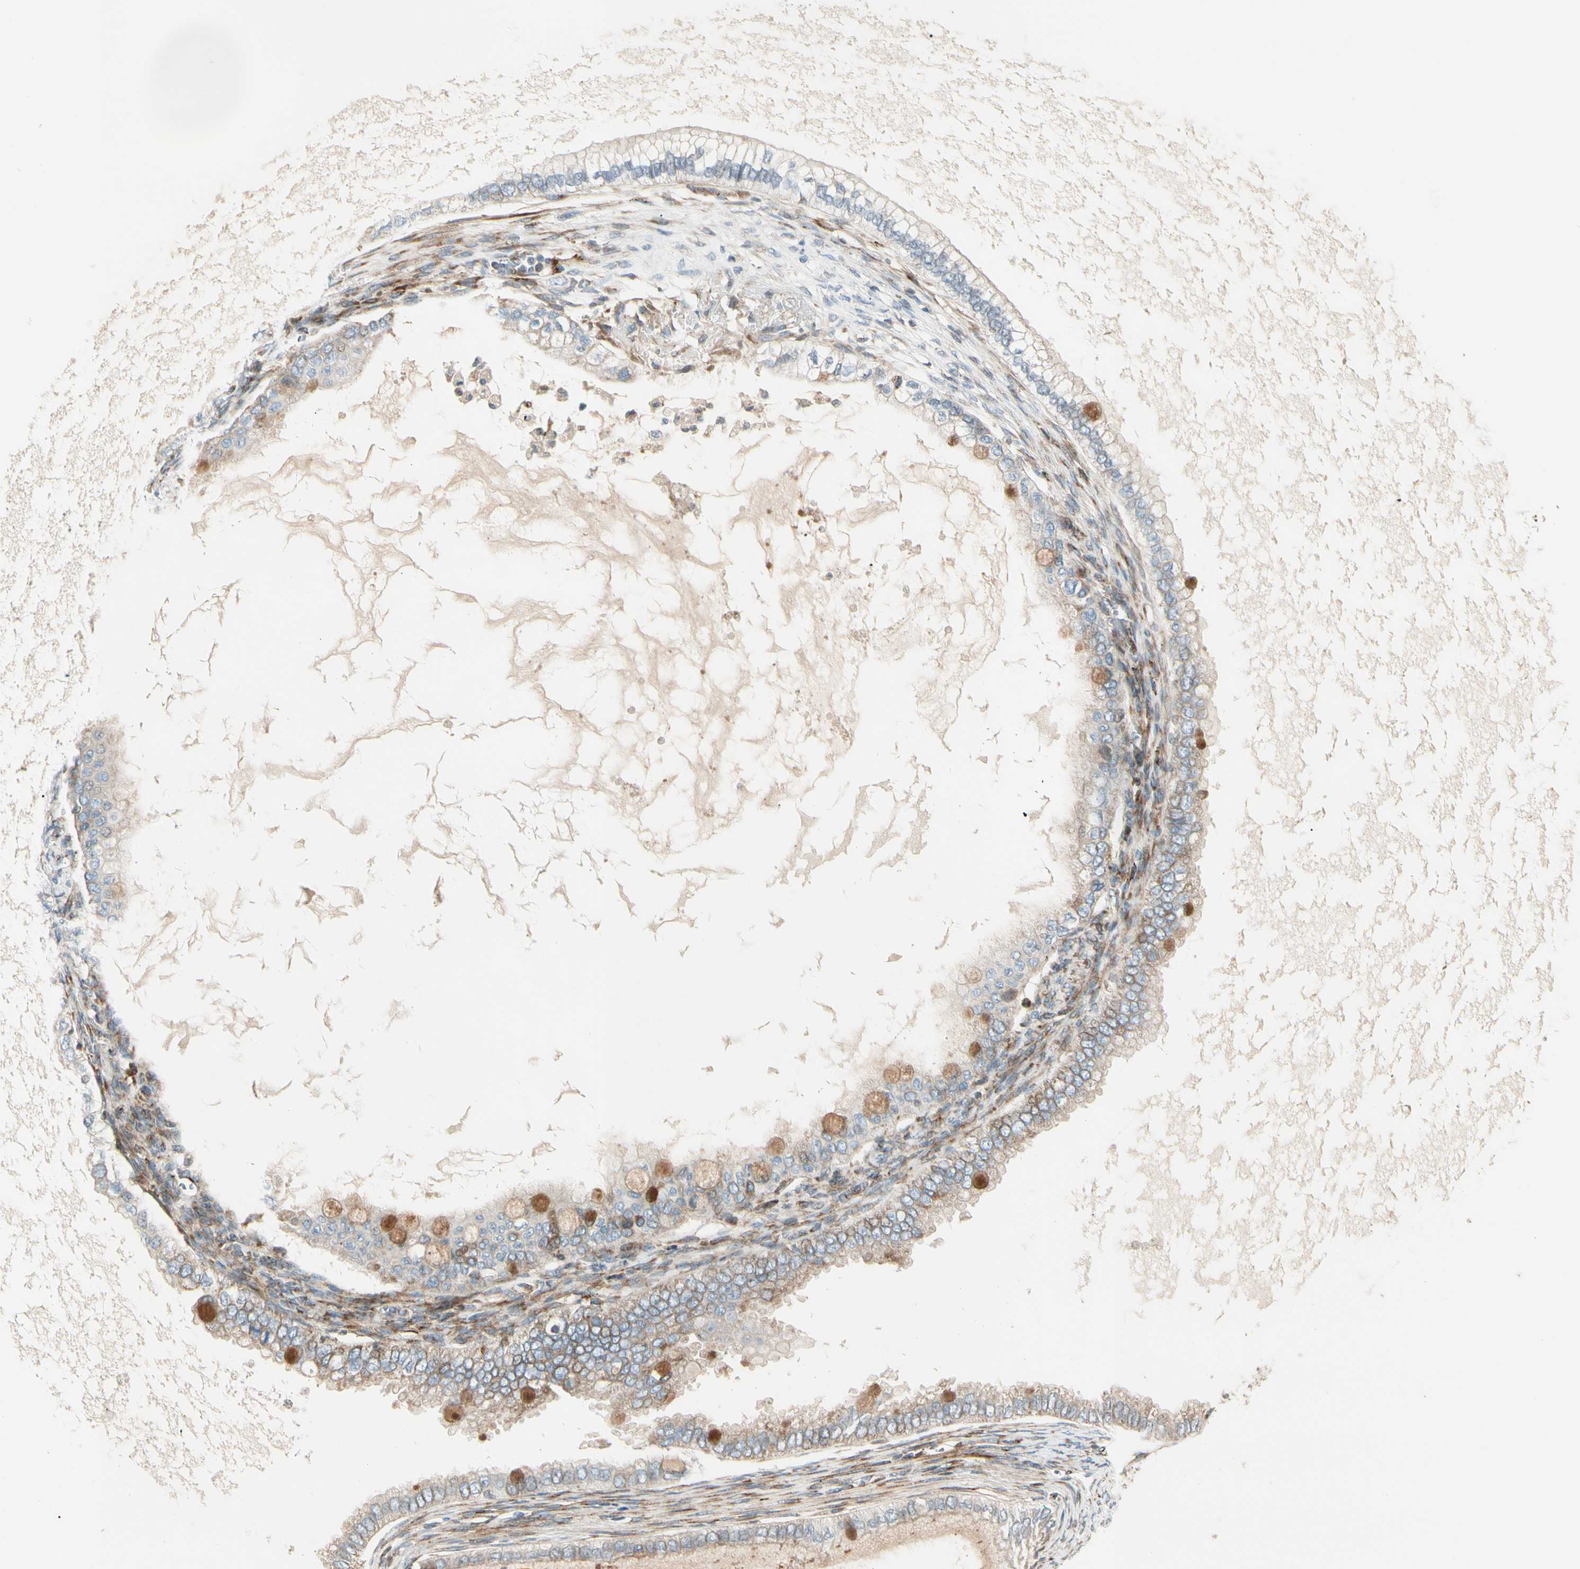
{"staining": {"intensity": "weak", "quantity": ">75%", "location": "cytoplasmic/membranous"}, "tissue": "ovarian cancer", "cell_type": "Tumor cells", "image_type": "cancer", "snomed": [{"axis": "morphology", "description": "Cystadenocarcinoma, mucinous, NOS"}, {"axis": "topography", "description": "Ovary"}], "caption": "Ovarian mucinous cystadenocarcinoma tissue shows weak cytoplasmic/membranous expression in approximately >75% of tumor cells", "gene": "MRPL9", "patient": {"sex": "female", "age": 80}}